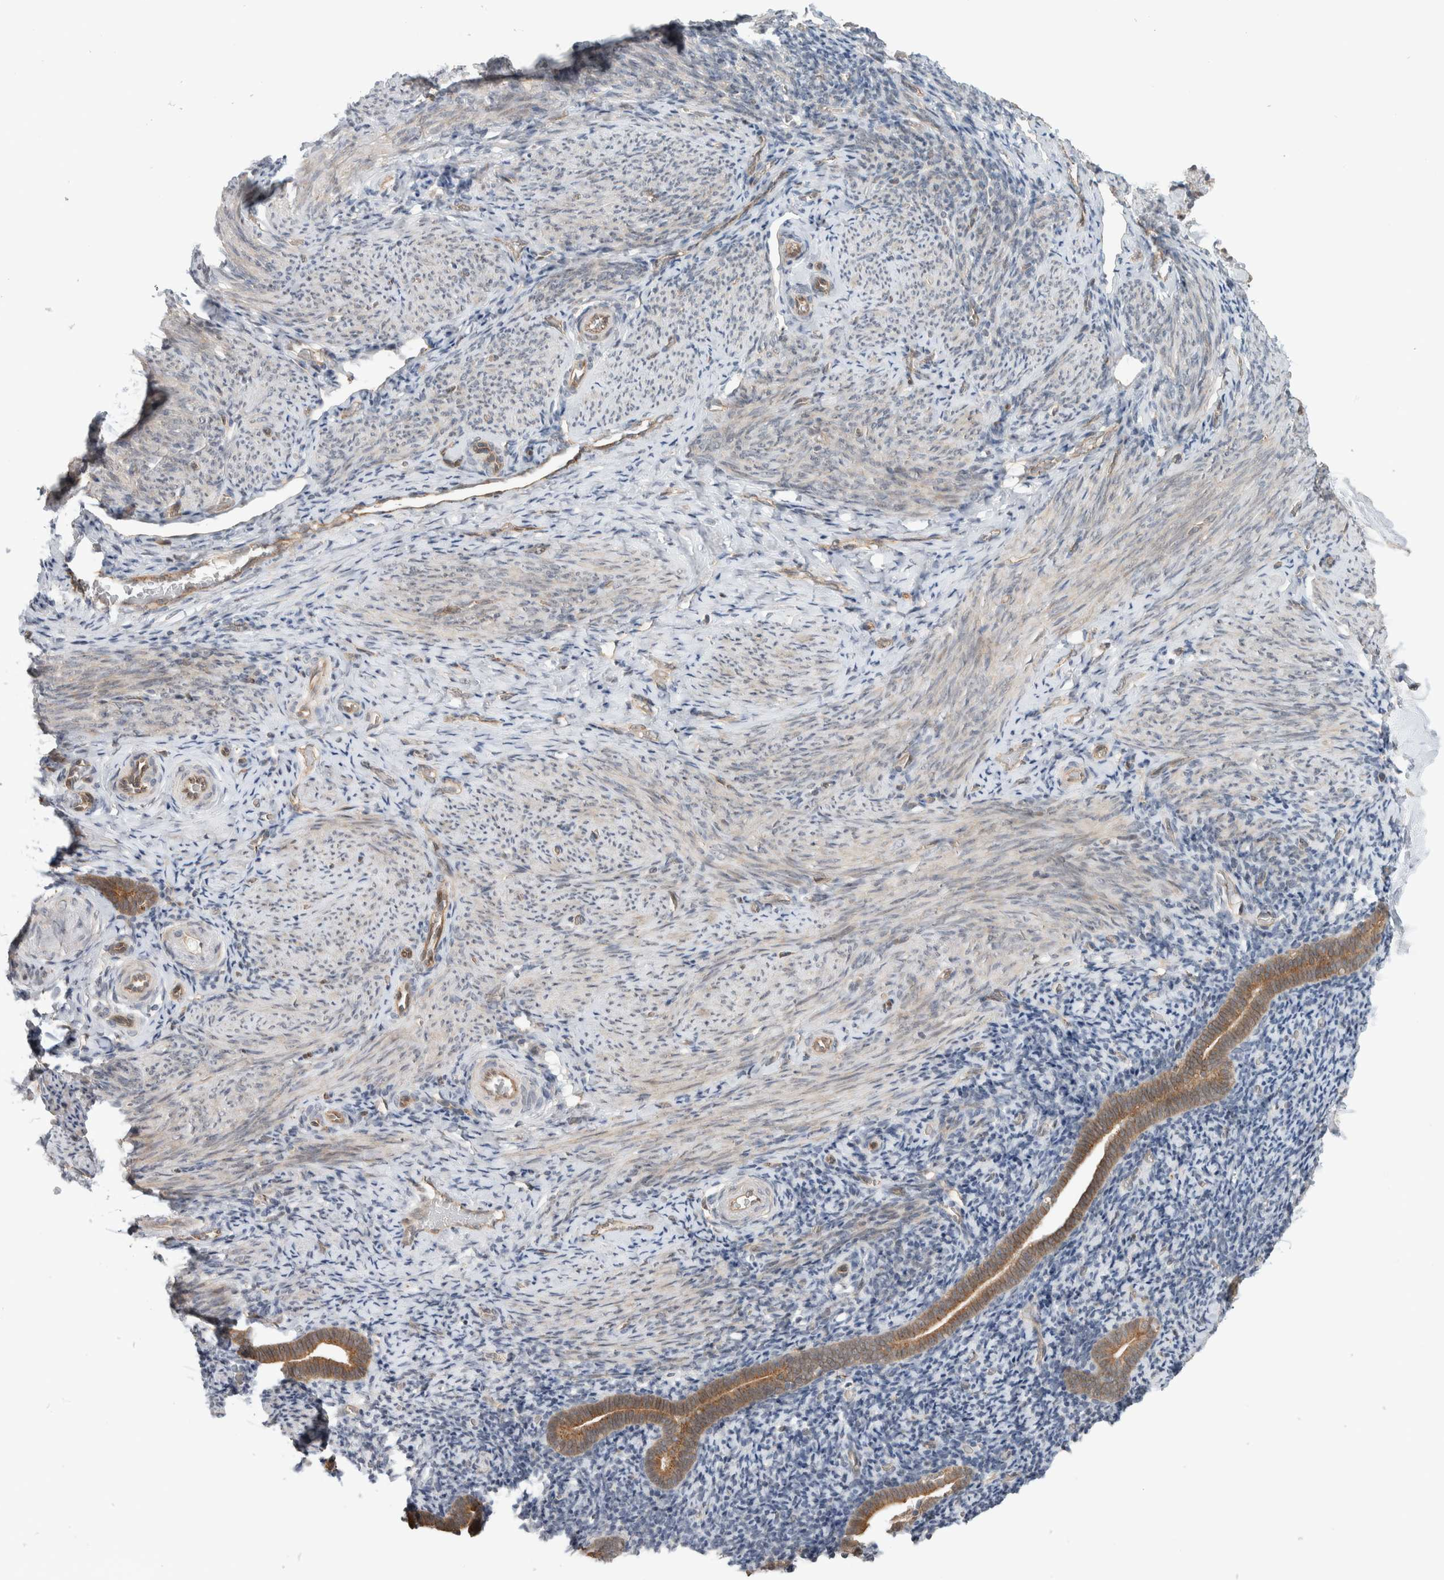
{"staining": {"intensity": "negative", "quantity": "none", "location": "none"}, "tissue": "endometrium", "cell_type": "Cells in endometrial stroma", "image_type": "normal", "snomed": [{"axis": "morphology", "description": "Normal tissue, NOS"}, {"axis": "topography", "description": "Endometrium"}], "caption": "Immunohistochemical staining of unremarkable endometrium displays no significant staining in cells in endometrial stroma. (Brightfield microscopy of DAB immunohistochemistry at high magnification).", "gene": "DEPTOR", "patient": {"sex": "female", "age": 51}}